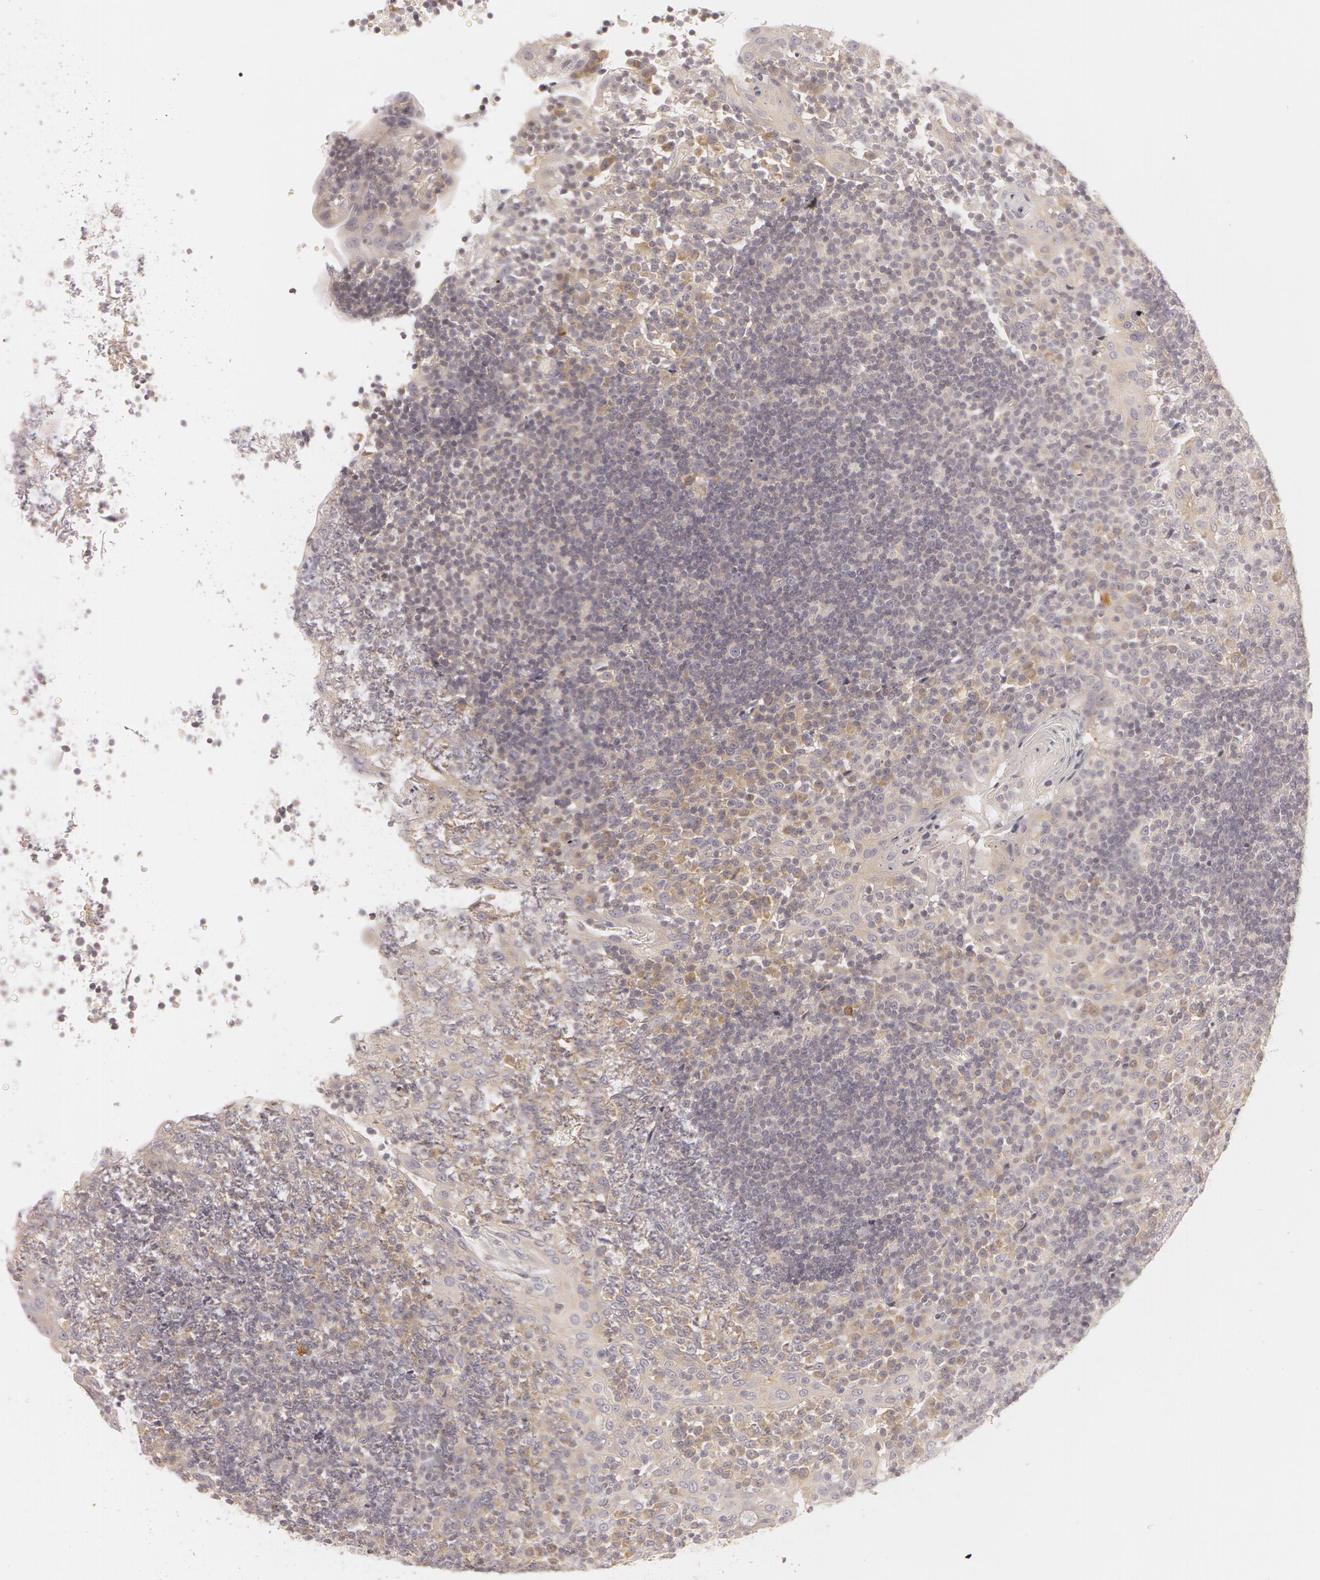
{"staining": {"intensity": "weak", "quantity": "25%-75%", "location": "cytoplasmic/membranous"}, "tissue": "tonsil", "cell_type": "Germinal center cells", "image_type": "normal", "snomed": [{"axis": "morphology", "description": "Normal tissue, NOS"}, {"axis": "topography", "description": "Tonsil"}], "caption": "Protein expression analysis of benign human tonsil reveals weak cytoplasmic/membranous positivity in about 25%-75% of germinal center cells. (IHC, brightfield microscopy, high magnification).", "gene": "RALGAPA1", "patient": {"sex": "female", "age": 40}}